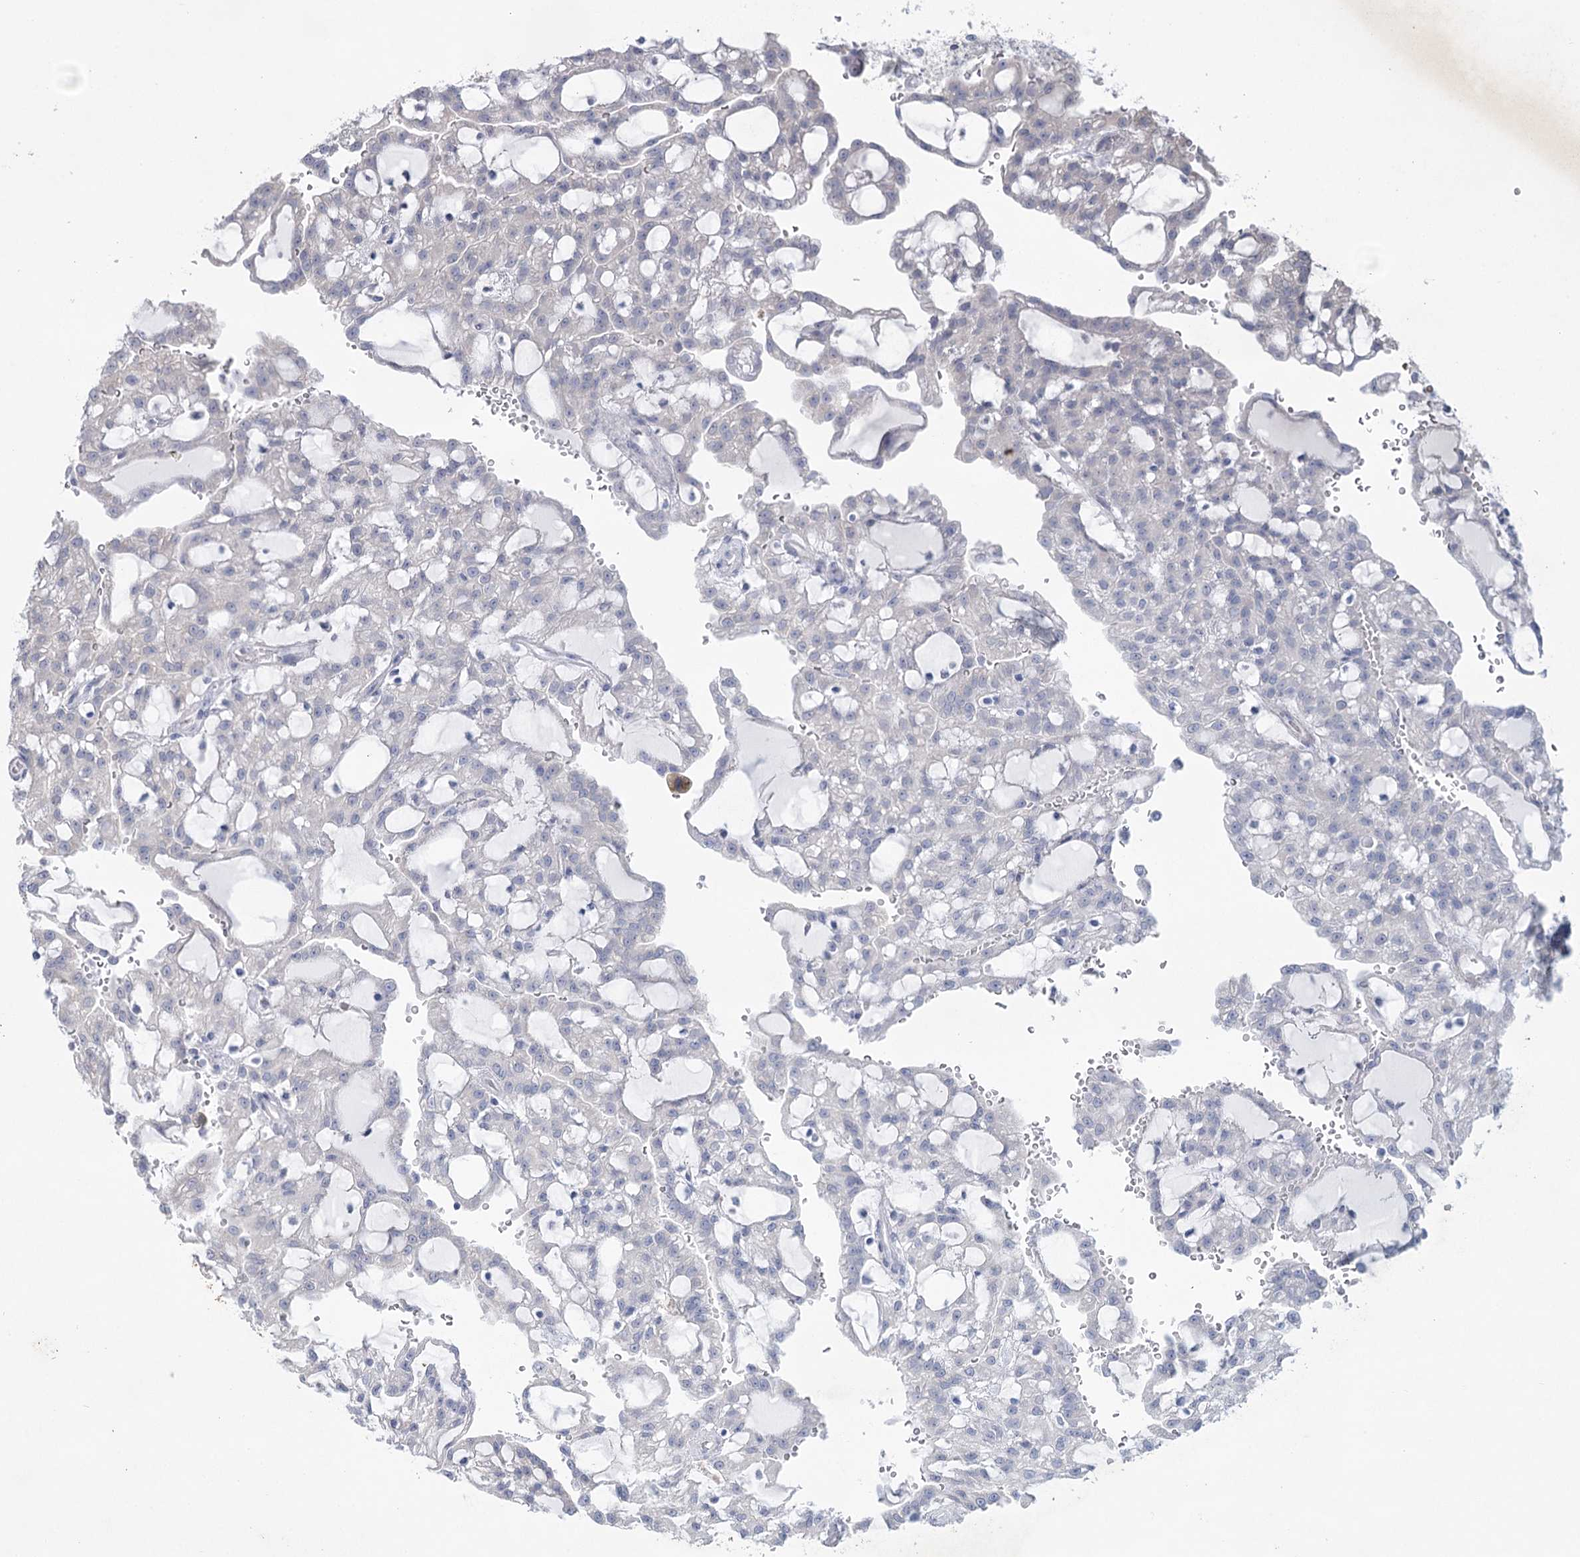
{"staining": {"intensity": "negative", "quantity": "none", "location": "none"}, "tissue": "renal cancer", "cell_type": "Tumor cells", "image_type": "cancer", "snomed": [{"axis": "morphology", "description": "Adenocarcinoma, NOS"}, {"axis": "topography", "description": "Kidney"}], "caption": "High magnification brightfield microscopy of adenocarcinoma (renal) stained with DAB (3,3'-diaminobenzidine) (brown) and counterstained with hematoxylin (blue): tumor cells show no significant staining.", "gene": "CCDC88A", "patient": {"sex": "male", "age": 63}}